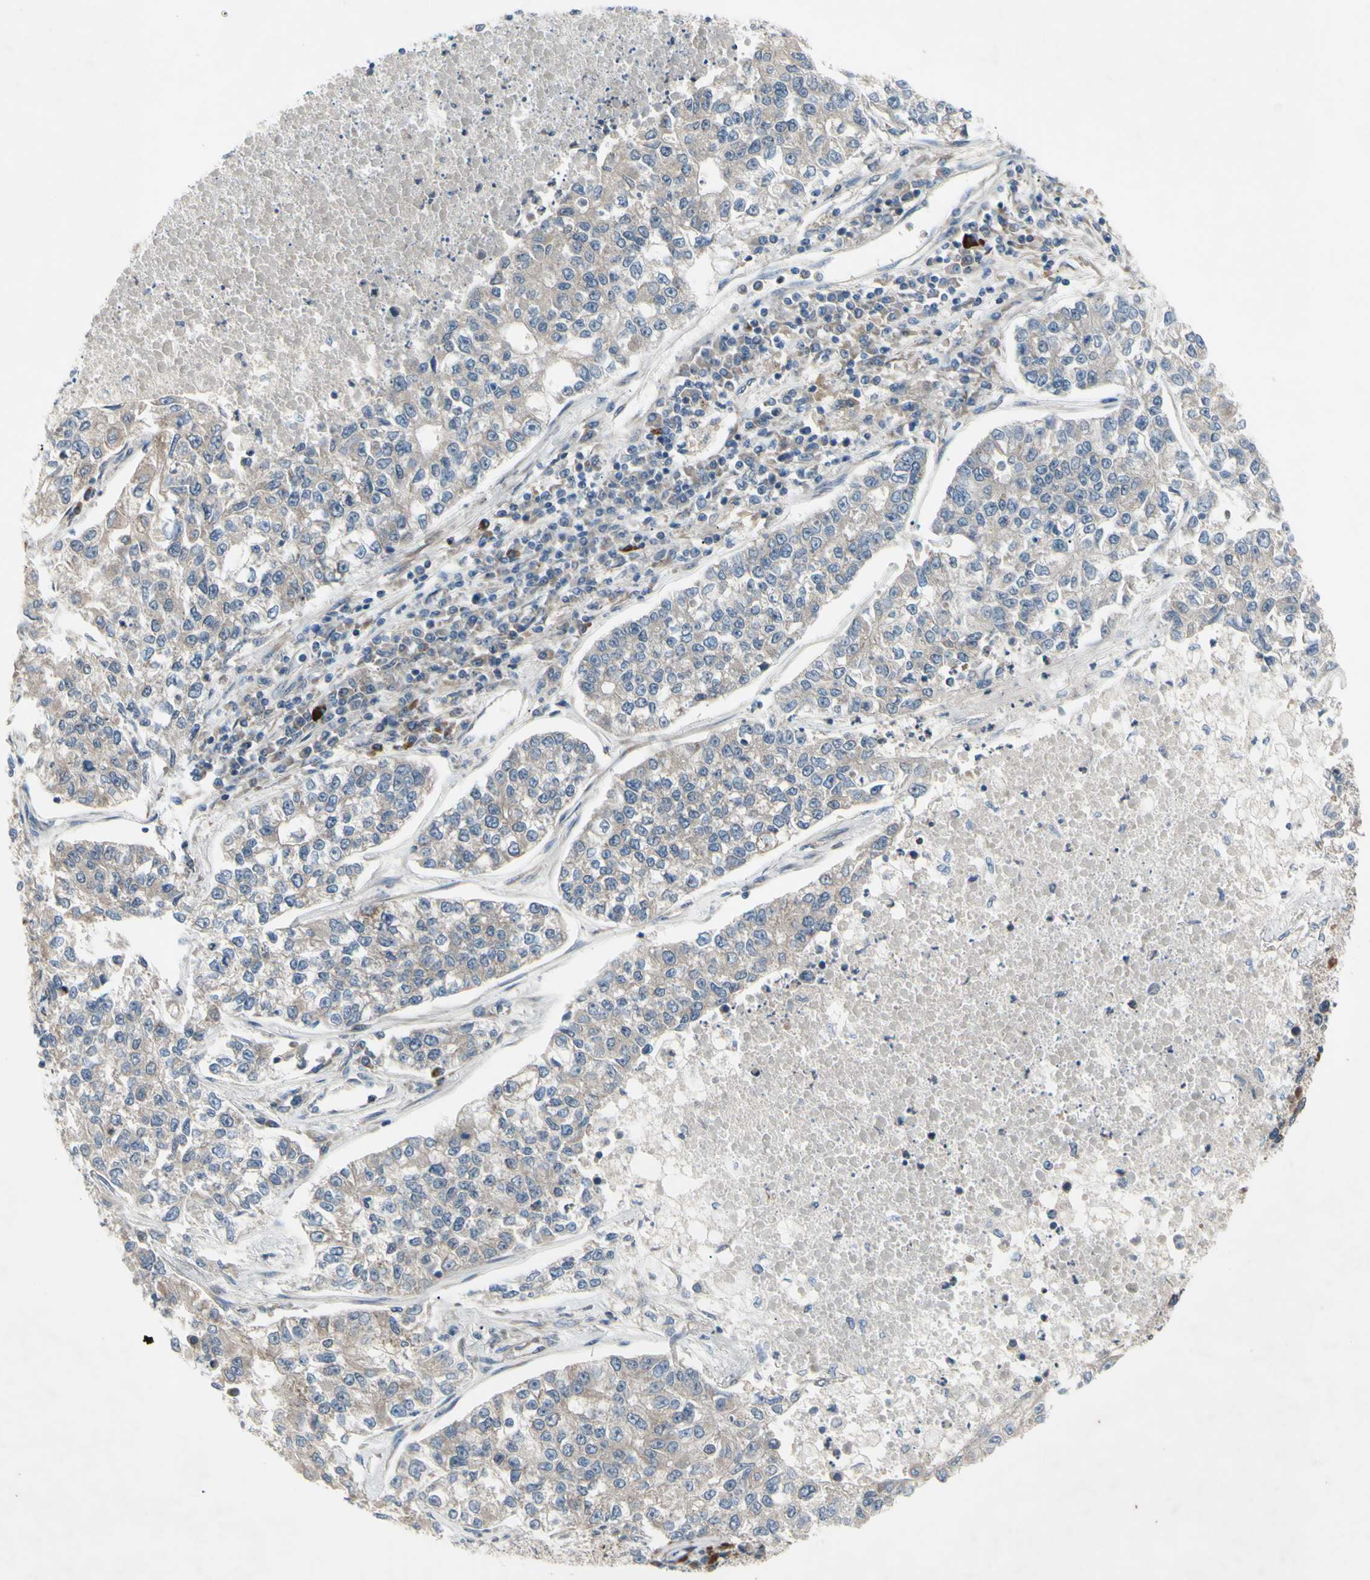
{"staining": {"intensity": "weak", "quantity": "<25%", "location": "cytoplasmic/membranous"}, "tissue": "lung cancer", "cell_type": "Tumor cells", "image_type": "cancer", "snomed": [{"axis": "morphology", "description": "Adenocarcinoma, NOS"}, {"axis": "topography", "description": "Lung"}], "caption": "A histopathology image of lung cancer (adenocarcinoma) stained for a protein shows no brown staining in tumor cells.", "gene": "SVIL", "patient": {"sex": "male", "age": 49}}